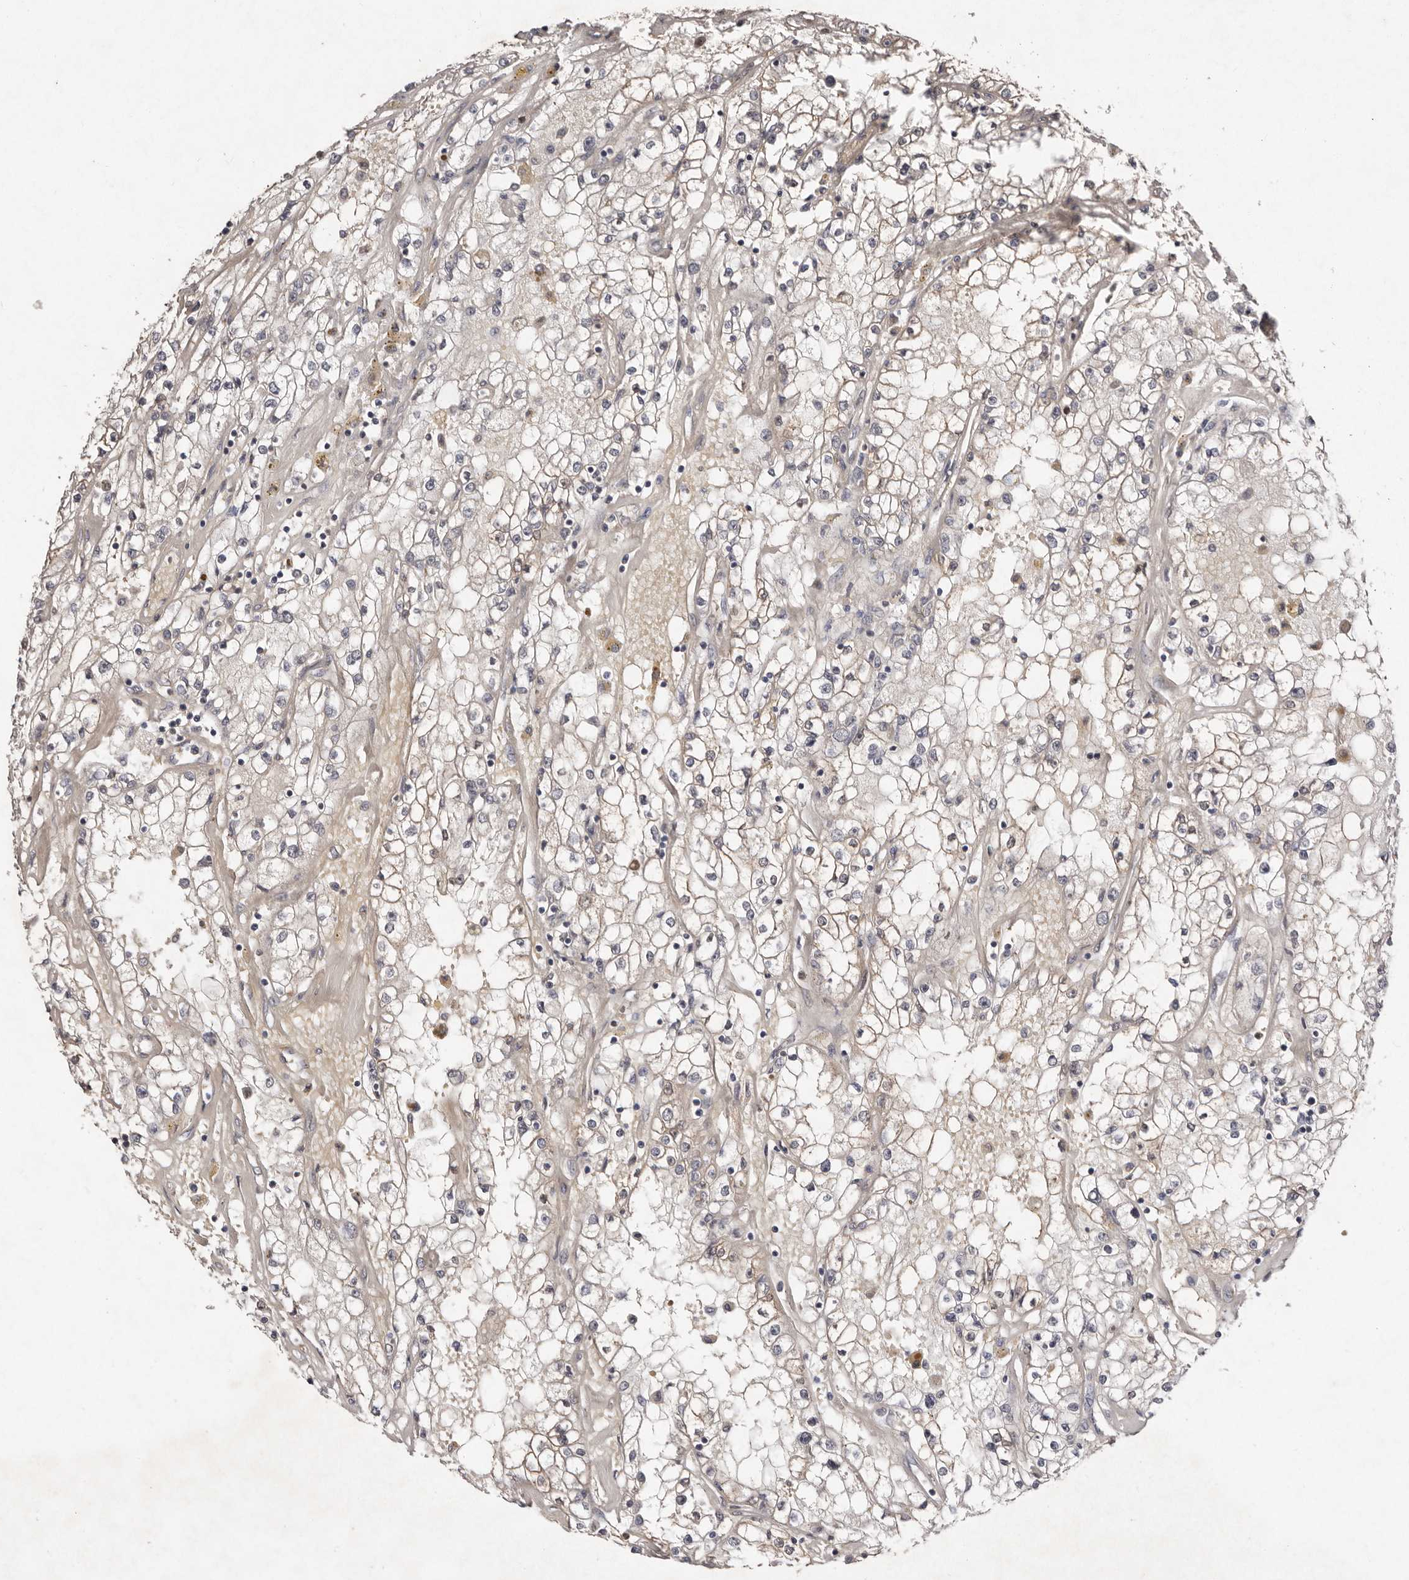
{"staining": {"intensity": "negative", "quantity": "none", "location": "none"}, "tissue": "renal cancer", "cell_type": "Tumor cells", "image_type": "cancer", "snomed": [{"axis": "morphology", "description": "Adenocarcinoma, NOS"}, {"axis": "topography", "description": "Kidney"}], "caption": "Protein analysis of adenocarcinoma (renal) displays no significant positivity in tumor cells. The staining was performed using DAB (3,3'-diaminobenzidine) to visualize the protein expression in brown, while the nuclei were stained in blue with hematoxylin (Magnification: 20x).", "gene": "SULT1E1", "patient": {"sex": "male", "age": 56}}